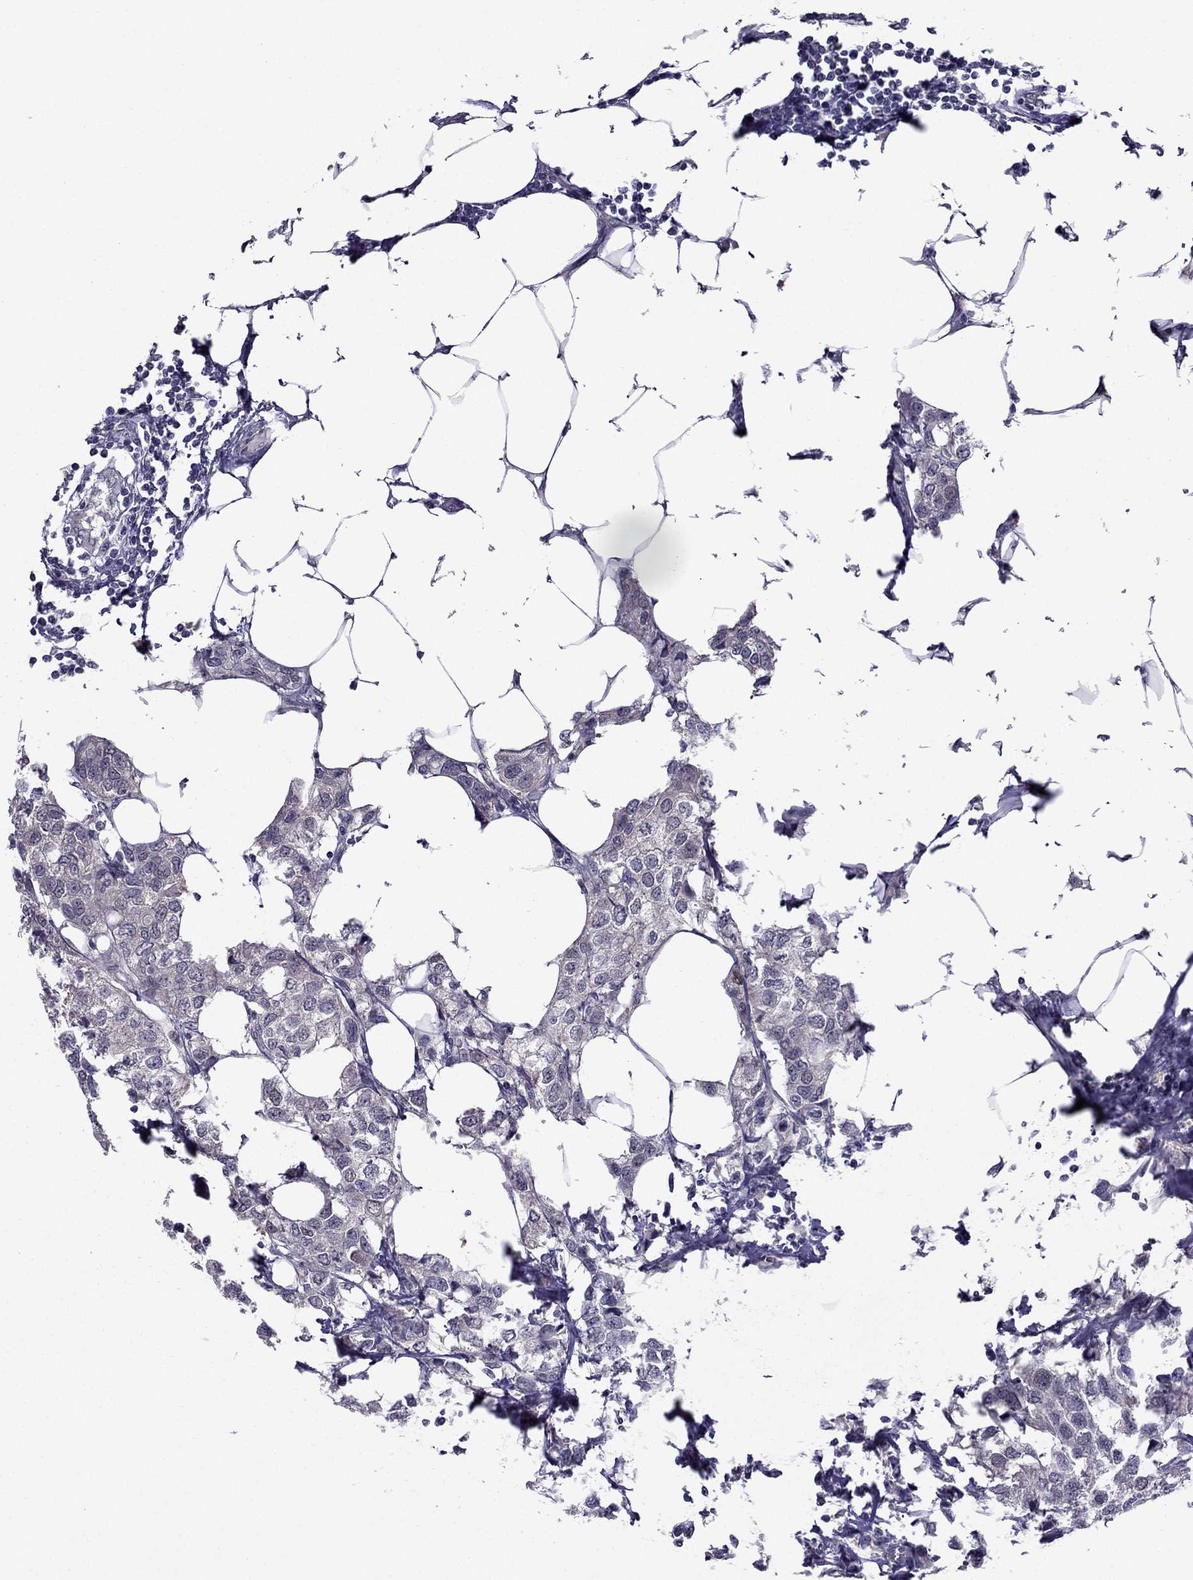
{"staining": {"intensity": "negative", "quantity": "none", "location": "none"}, "tissue": "breast cancer", "cell_type": "Tumor cells", "image_type": "cancer", "snomed": [{"axis": "morphology", "description": "Duct carcinoma"}, {"axis": "topography", "description": "Breast"}], "caption": "This is a photomicrograph of immunohistochemistry staining of breast intraductal carcinoma, which shows no expression in tumor cells.", "gene": "CDK5", "patient": {"sex": "female", "age": 80}}